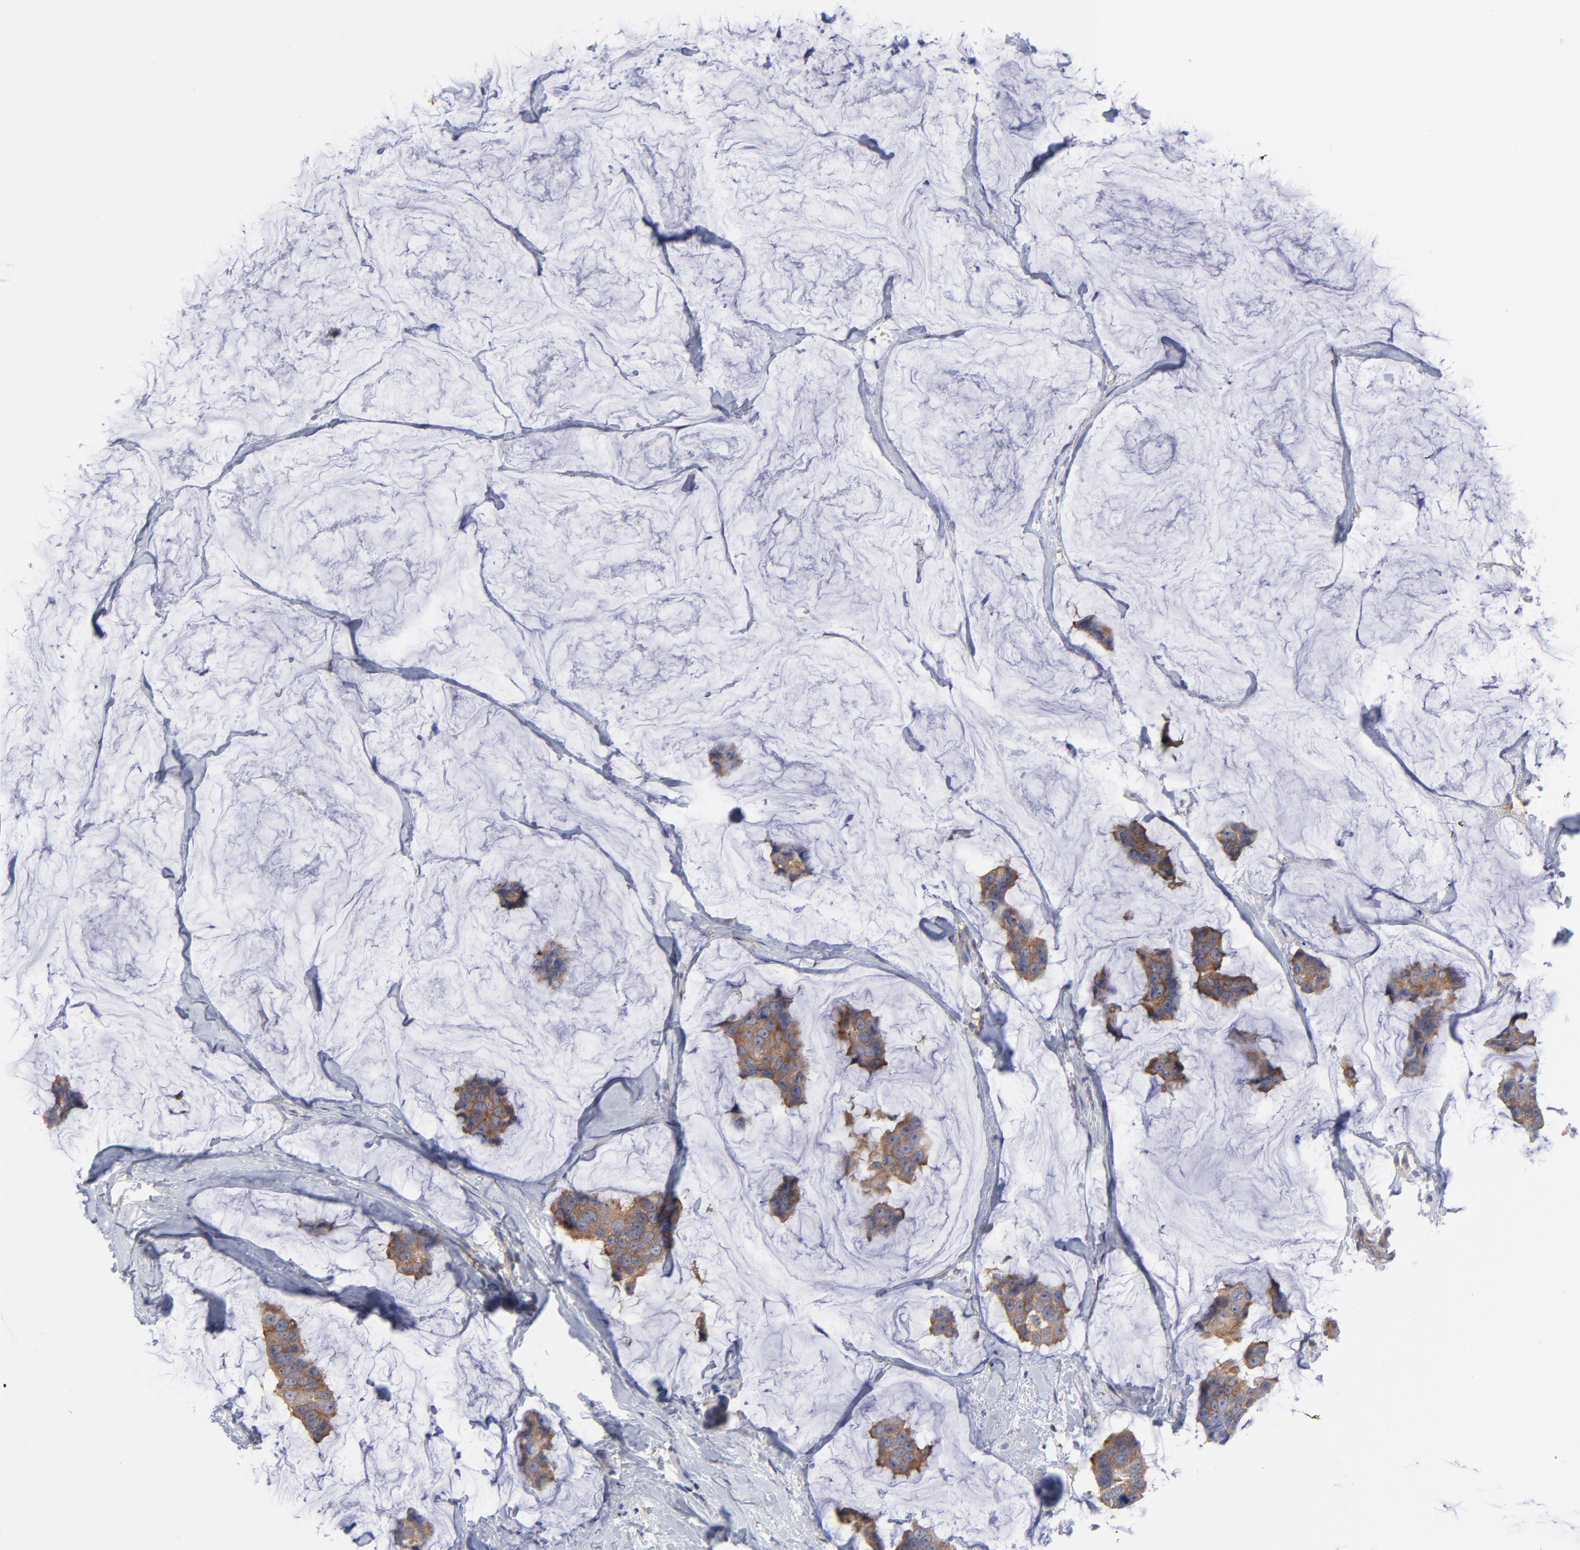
{"staining": {"intensity": "weak", "quantity": ">75%", "location": "cytoplasmic/membranous"}, "tissue": "breast cancer", "cell_type": "Tumor cells", "image_type": "cancer", "snomed": [{"axis": "morphology", "description": "Normal tissue, NOS"}, {"axis": "morphology", "description": "Duct carcinoma"}, {"axis": "topography", "description": "Breast"}], "caption": "This histopathology image reveals immunohistochemistry staining of breast invasive ductal carcinoma, with low weak cytoplasmic/membranous expression in about >75% of tumor cells.", "gene": "NFKBIA", "patient": {"sex": "female", "age": 50}}